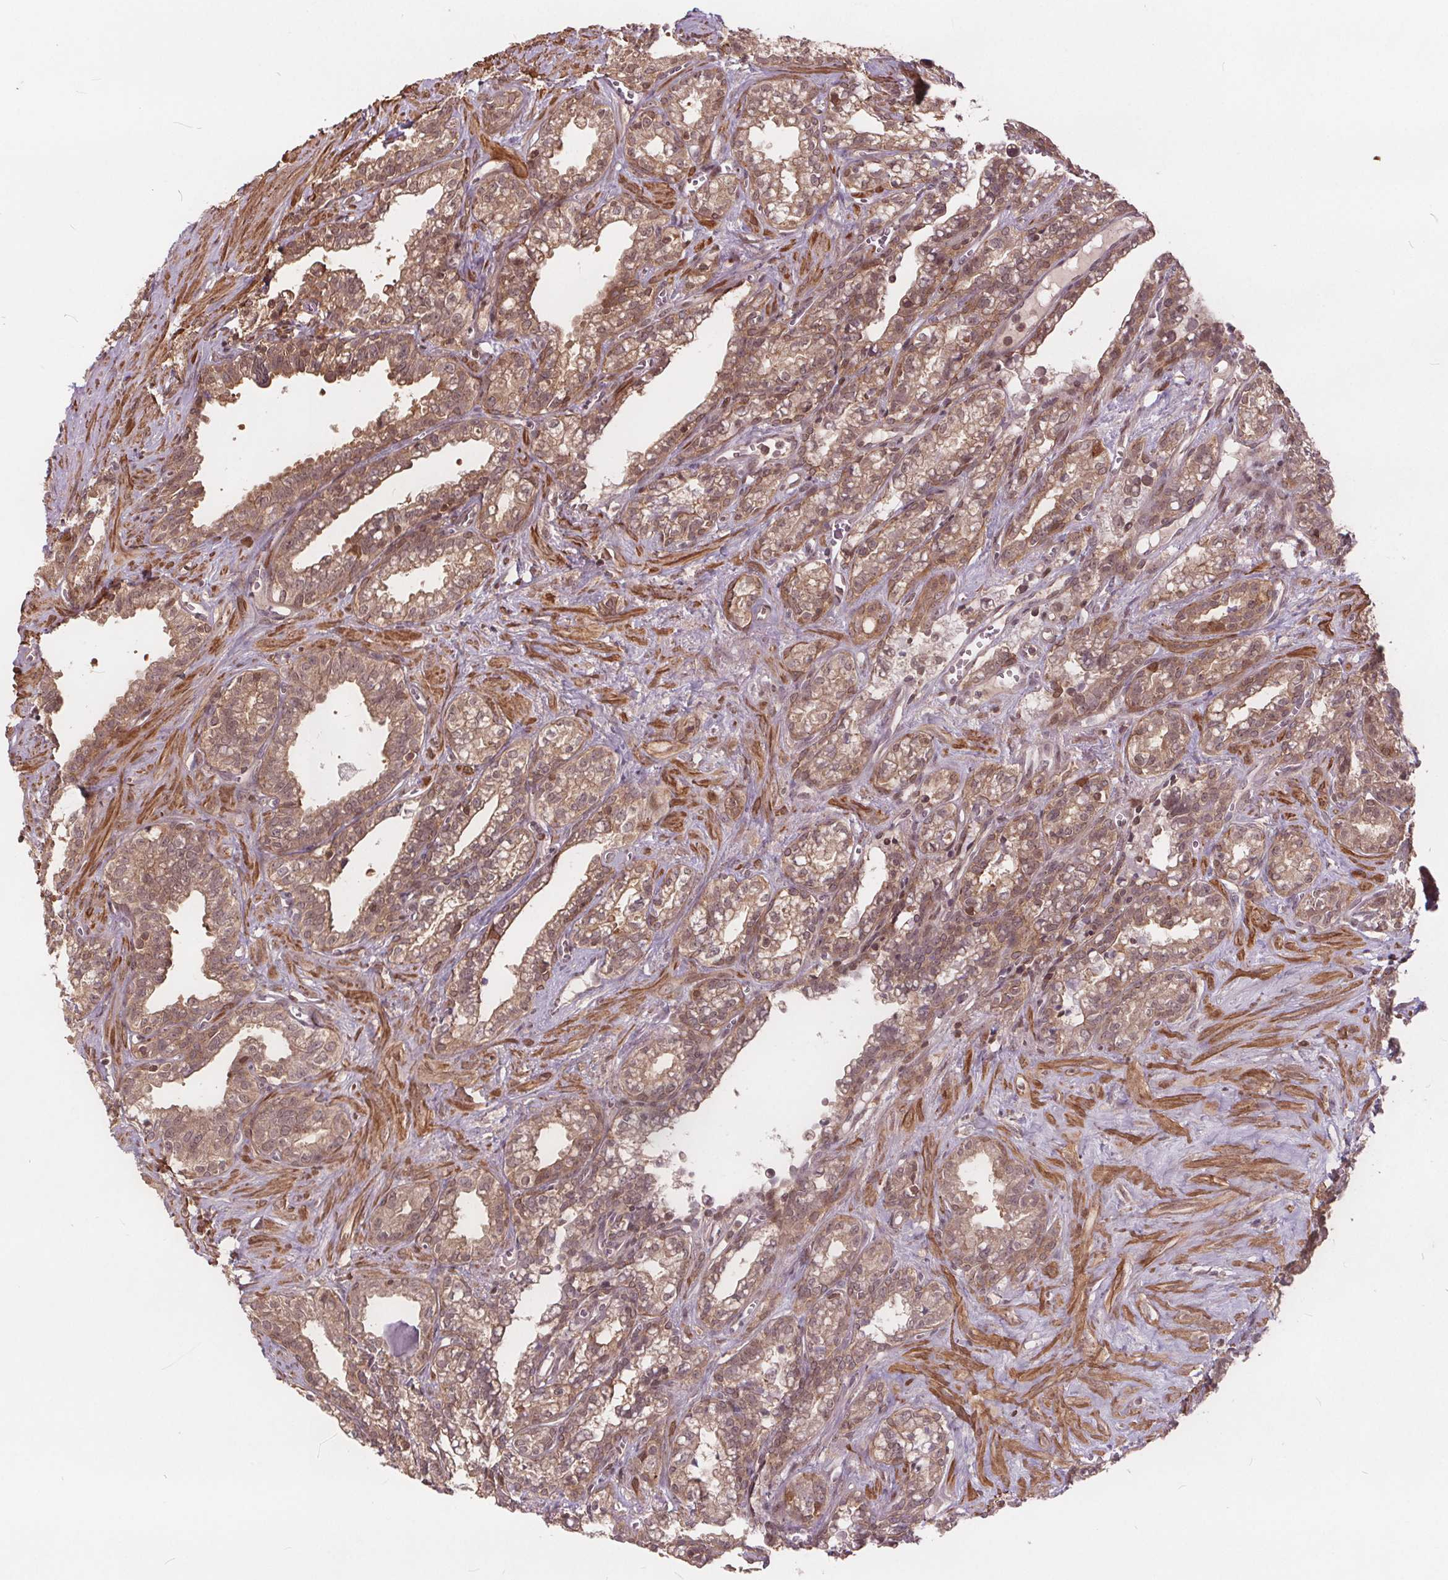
{"staining": {"intensity": "moderate", "quantity": ">75%", "location": "cytoplasmic/membranous,nuclear"}, "tissue": "seminal vesicle", "cell_type": "Glandular cells", "image_type": "normal", "snomed": [{"axis": "morphology", "description": "Normal tissue, NOS"}, {"axis": "morphology", "description": "Urothelial carcinoma, NOS"}, {"axis": "topography", "description": "Urinary bladder"}, {"axis": "topography", "description": "Seminal veicle"}], "caption": "Glandular cells reveal medium levels of moderate cytoplasmic/membranous,nuclear staining in approximately >75% of cells in benign human seminal vesicle. (IHC, brightfield microscopy, high magnification).", "gene": "HIF1AN", "patient": {"sex": "male", "age": 76}}